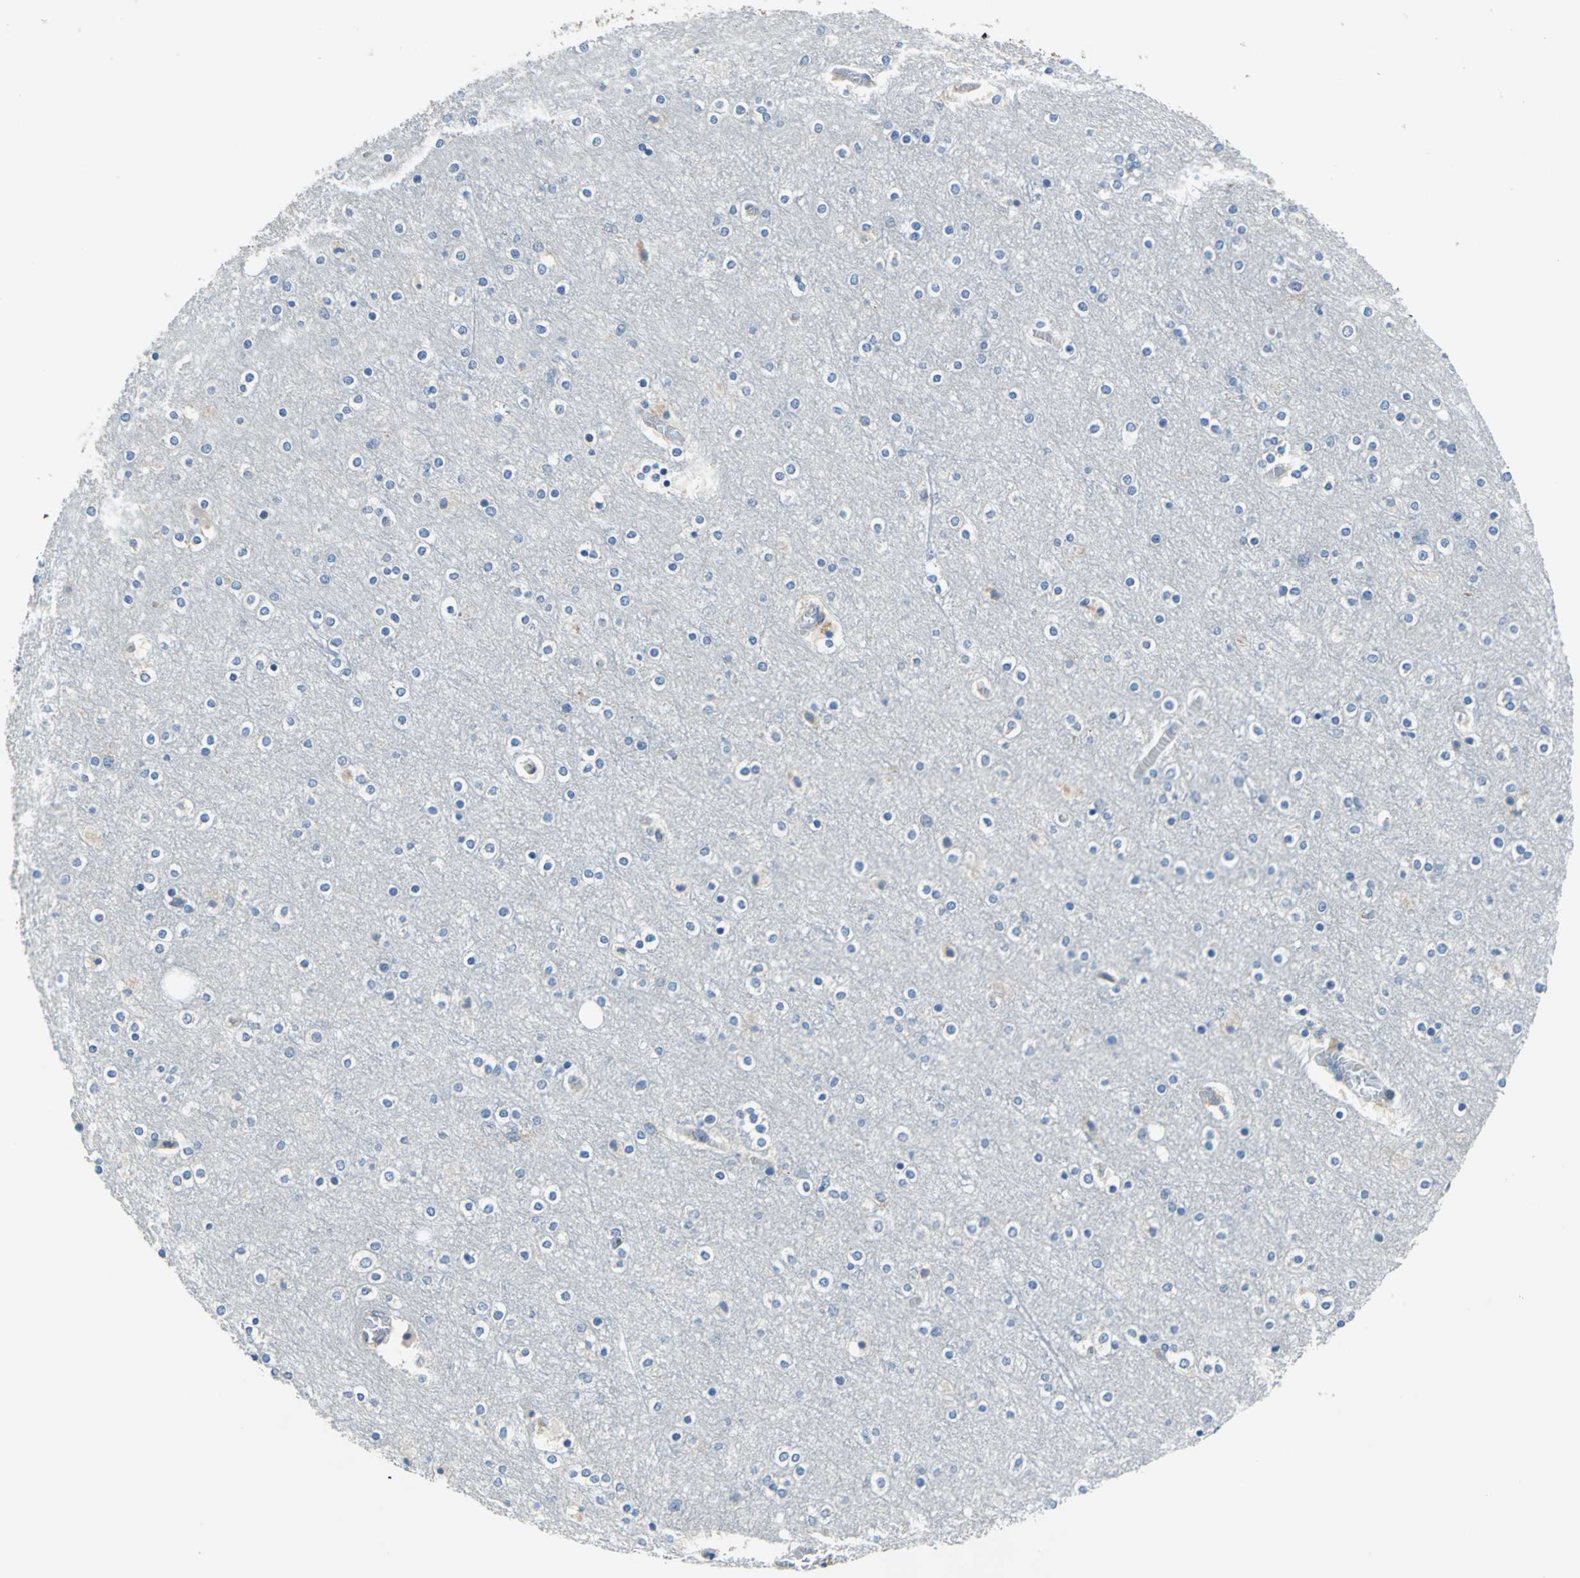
{"staining": {"intensity": "negative", "quantity": "none", "location": "none"}, "tissue": "cerebral cortex", "cell_type": "Endothelial cells", "image_type": "normal", "snomed": [{"axis": "morphology", "description": "Normal tissue, NOS"}, {"axis": "topography", "description": "Cerebral cortex"}], "caption": "High power microscopy micrograph of an IHC micrograph of unremarkable cerebral cortex, revealing no significant expression in endothelial cells.", "gene": "RASD2", "patient": {"sex": "female", "age": 54}}